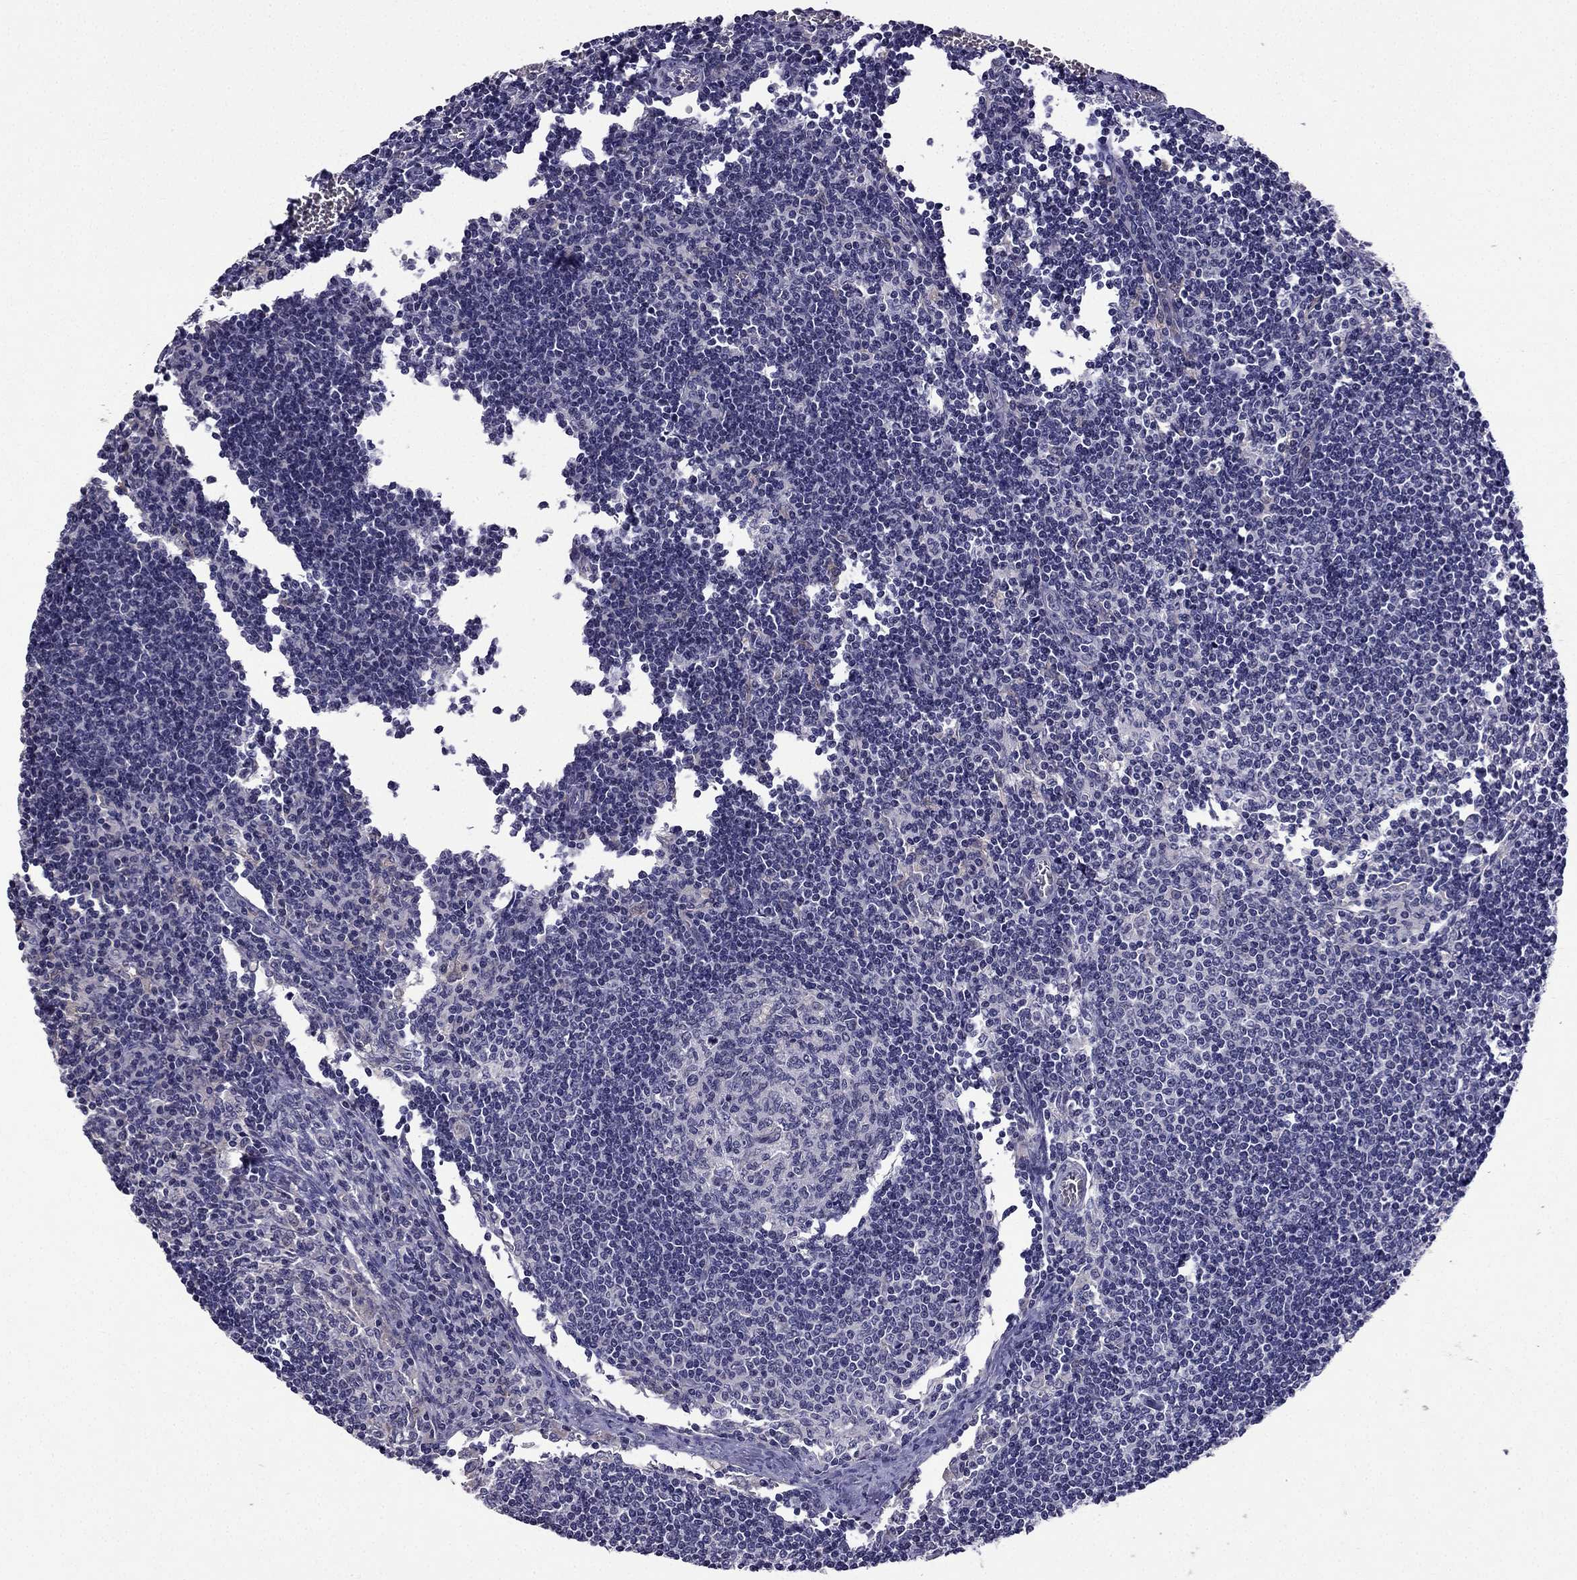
{"staining": {"intensity": "negative", "quantity": "none", "location": "none"}, "tissue": "lymph node", "cell_type": "Germinal center cells", "image_type": "normal", "snomed": [{"axis": "morphology", "description": "Normal tissue, NOS"}, {"axis": "topography", "description": "Lymph node"}], "caption": "Immunohistochemistry image of normal lymph node stained for a protein (brown), which demonstrates no staining in germinal center cells. Brightfield microscopy of IHC stained with DAB (brown) and hematoxylin (blue), captured at high magnification.", "gene": "SLC6A2", "patient": {"sex": "male", "age": 59}}